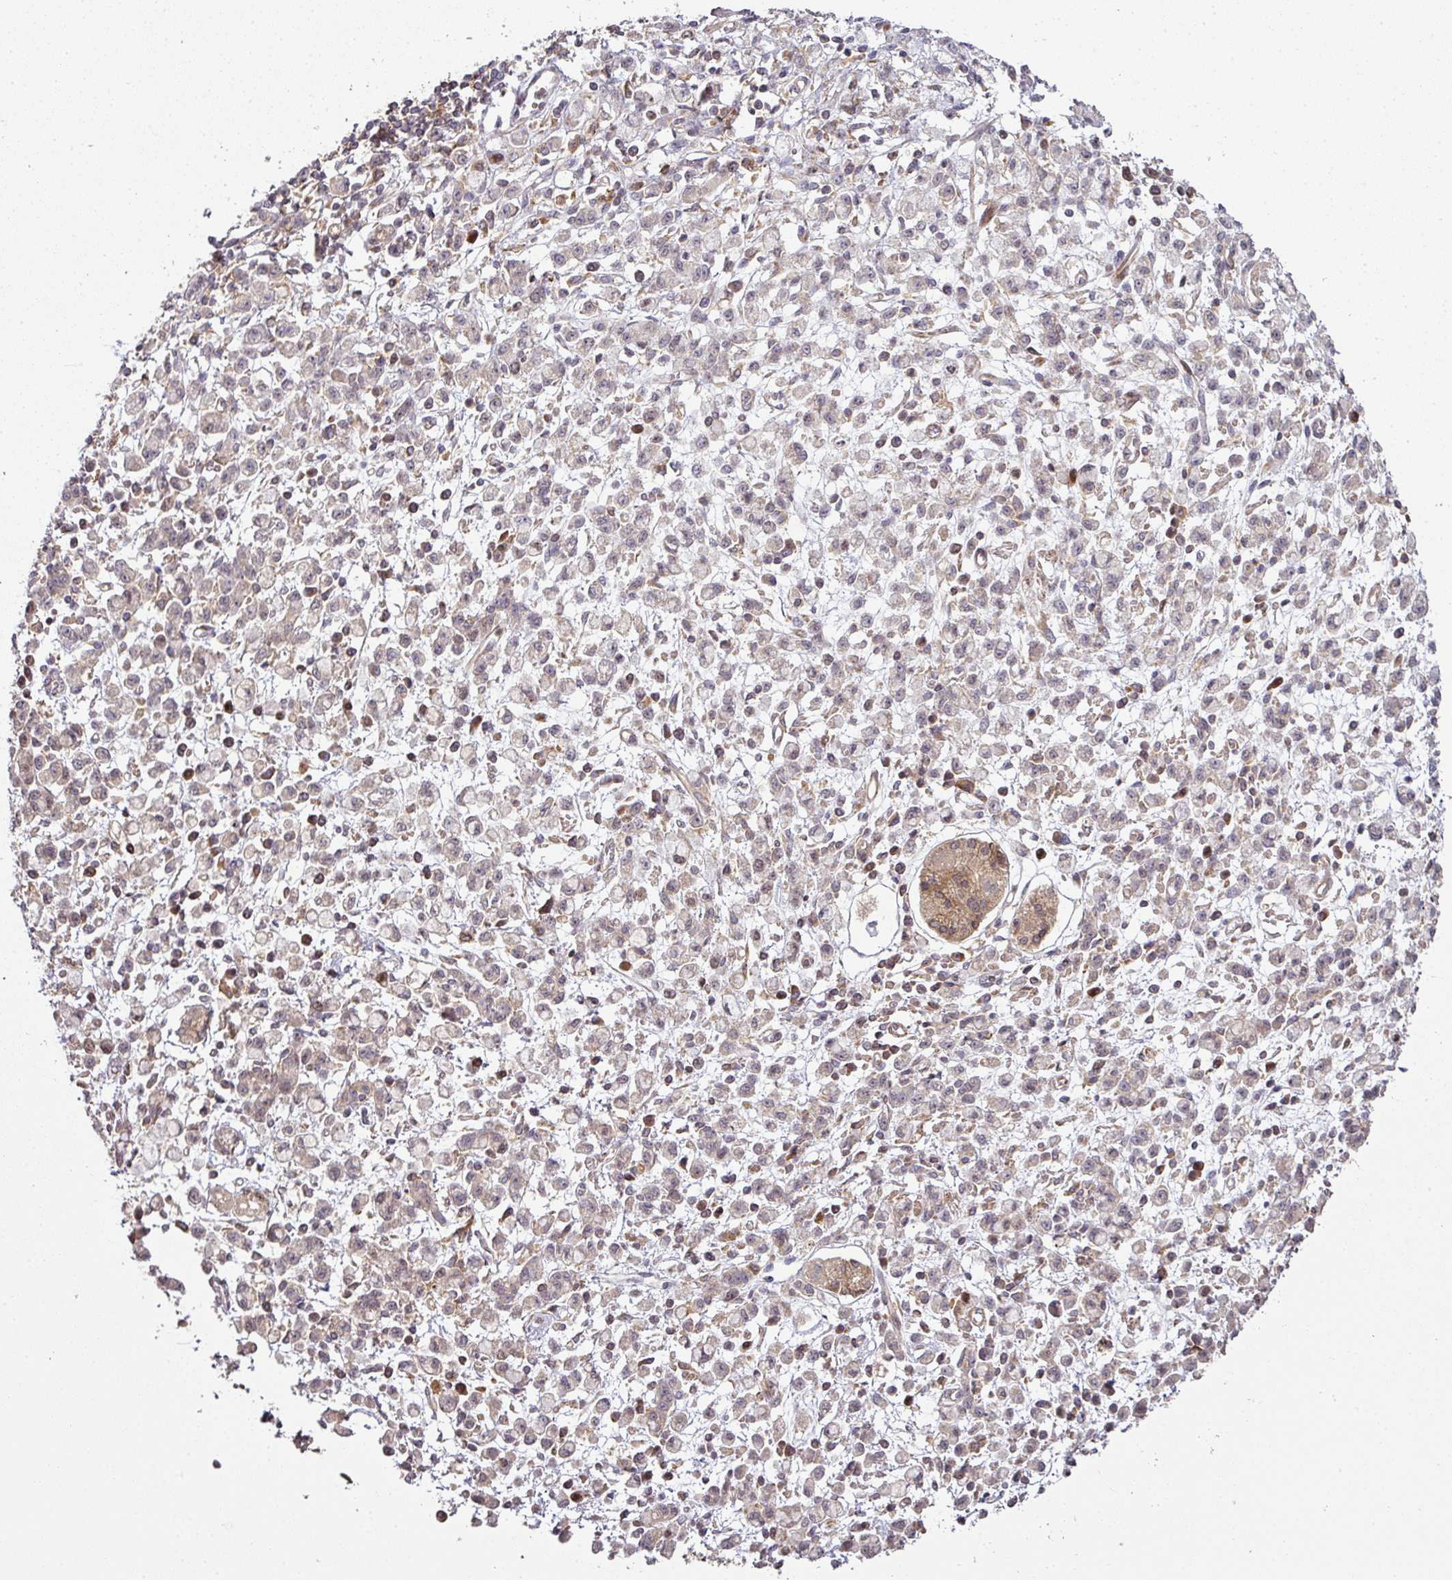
{"staining": {"intensity": "negative", "quantity": "none", "location": "none"}, "tissue": "stomach cancer", "cell_type": "Tumor cells", "image_type": "cancer", "snomed": [{"axis": "morphology", "description": "Adenocarcinoma, NOS"}, {"axis": "topography", "description": "Stomach"}], "caption": "Immunohistochemistry (IHC) histopathology image of neoplastic tissue: stomach cancer stained with DAB (3,3'-diaminobenzidine) shows no significant protein staining in tumor cells.", "gene": "ATAT1", "patient": {"sex": "male", "age": 77}}